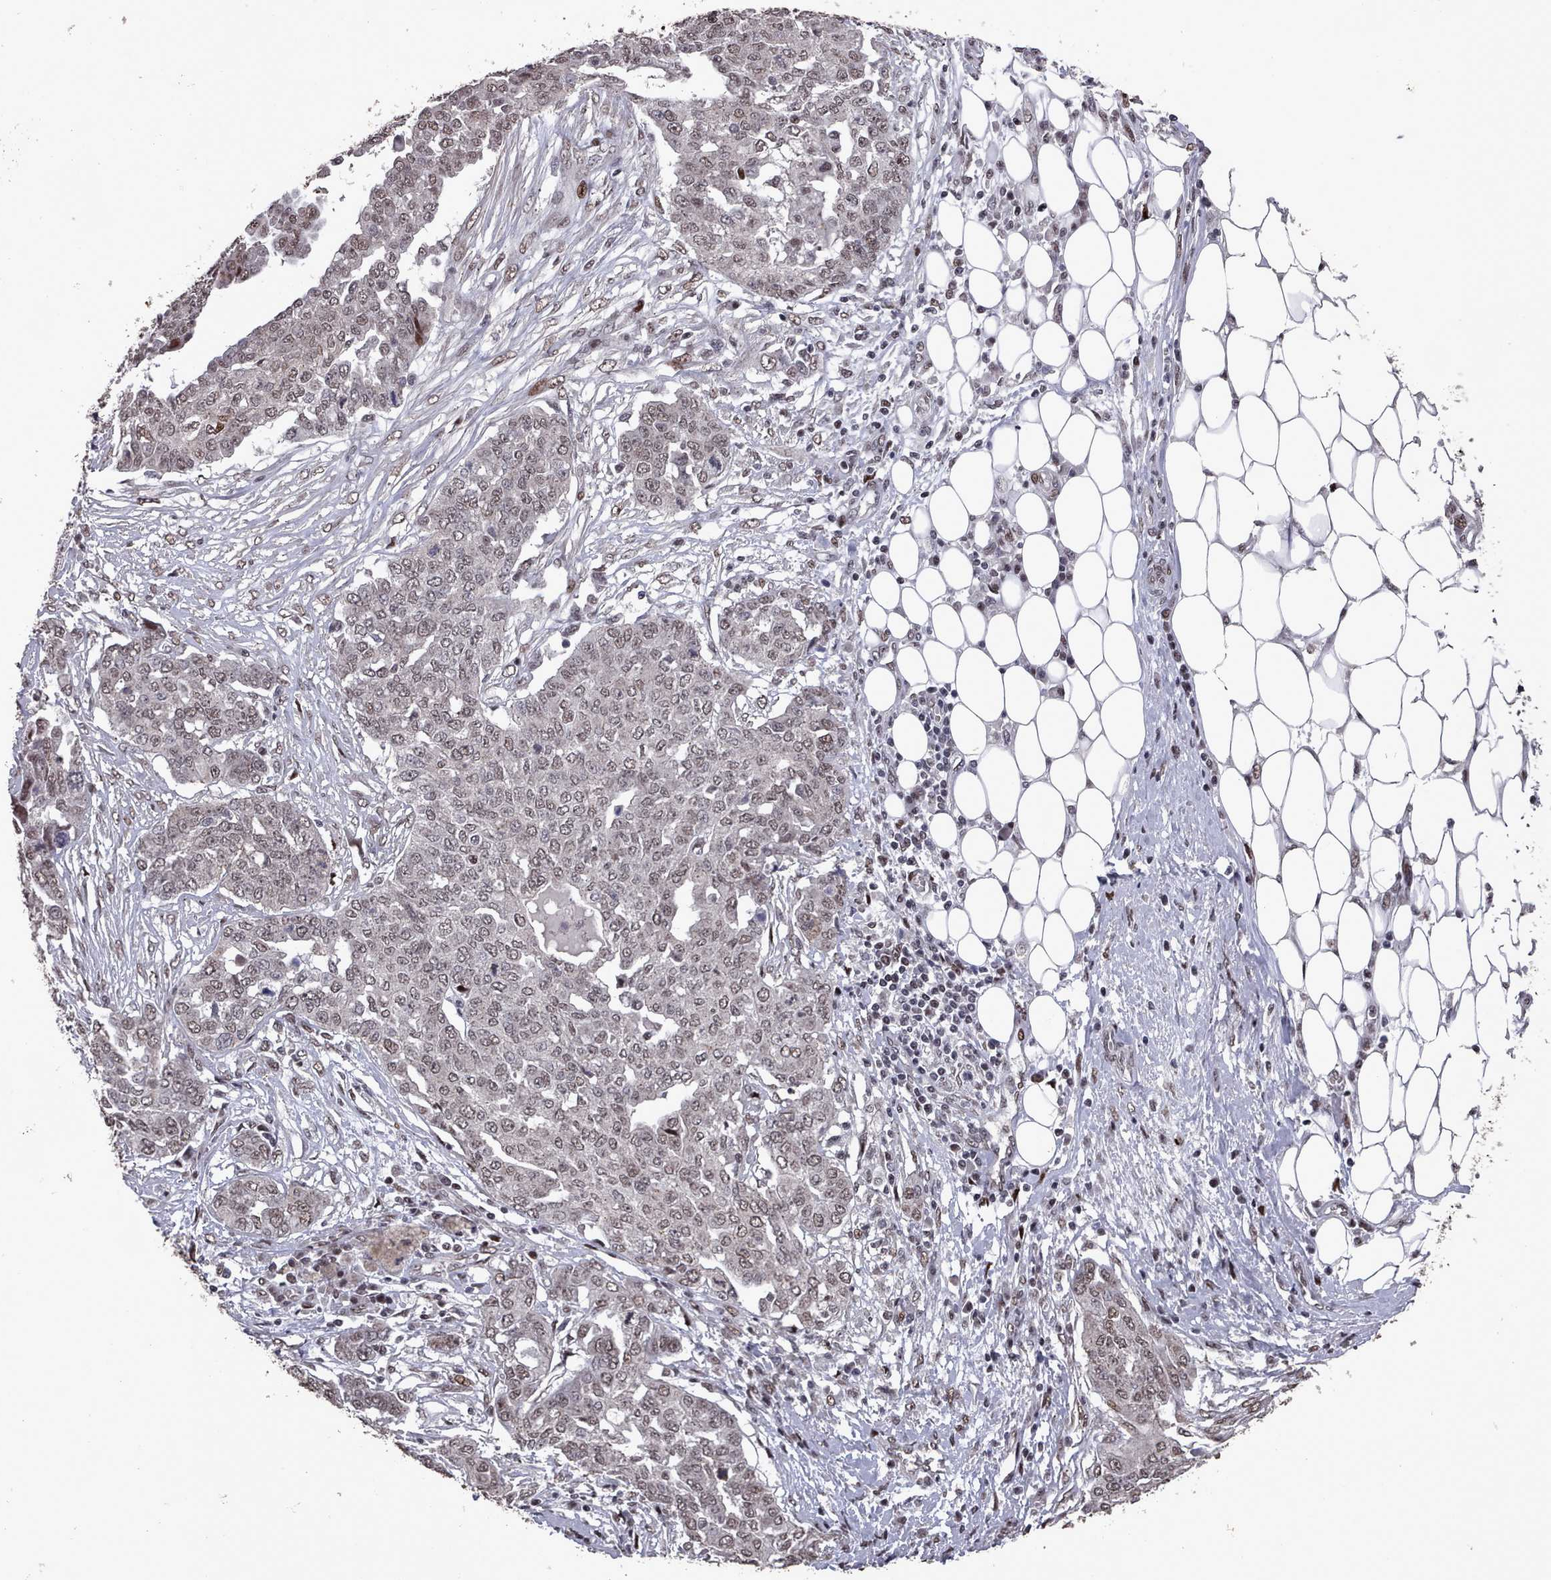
{"staining": {"intensity": "moderate", "quantity": "25%-75%", "location": "nuclear"}, "tissue": "ovarian cancer", "cell_type": "Tumor cells", "image_type": "cancer", "snomed": [{"axis": "morphology", "description": "Cystadenocarcinoma, serous, NOS"}, {"axis": "topography", "description": "Soft tissue"}, {"axis": "topography", "description": "Ovary"}], "caption": "Protein expression analysis of ovarian cancer reveals moderate nuclear expression in approximately 25%-75% of tumor cells.", "gene": "PNRC2", "patient": {"sex": "female", "age": 57}}